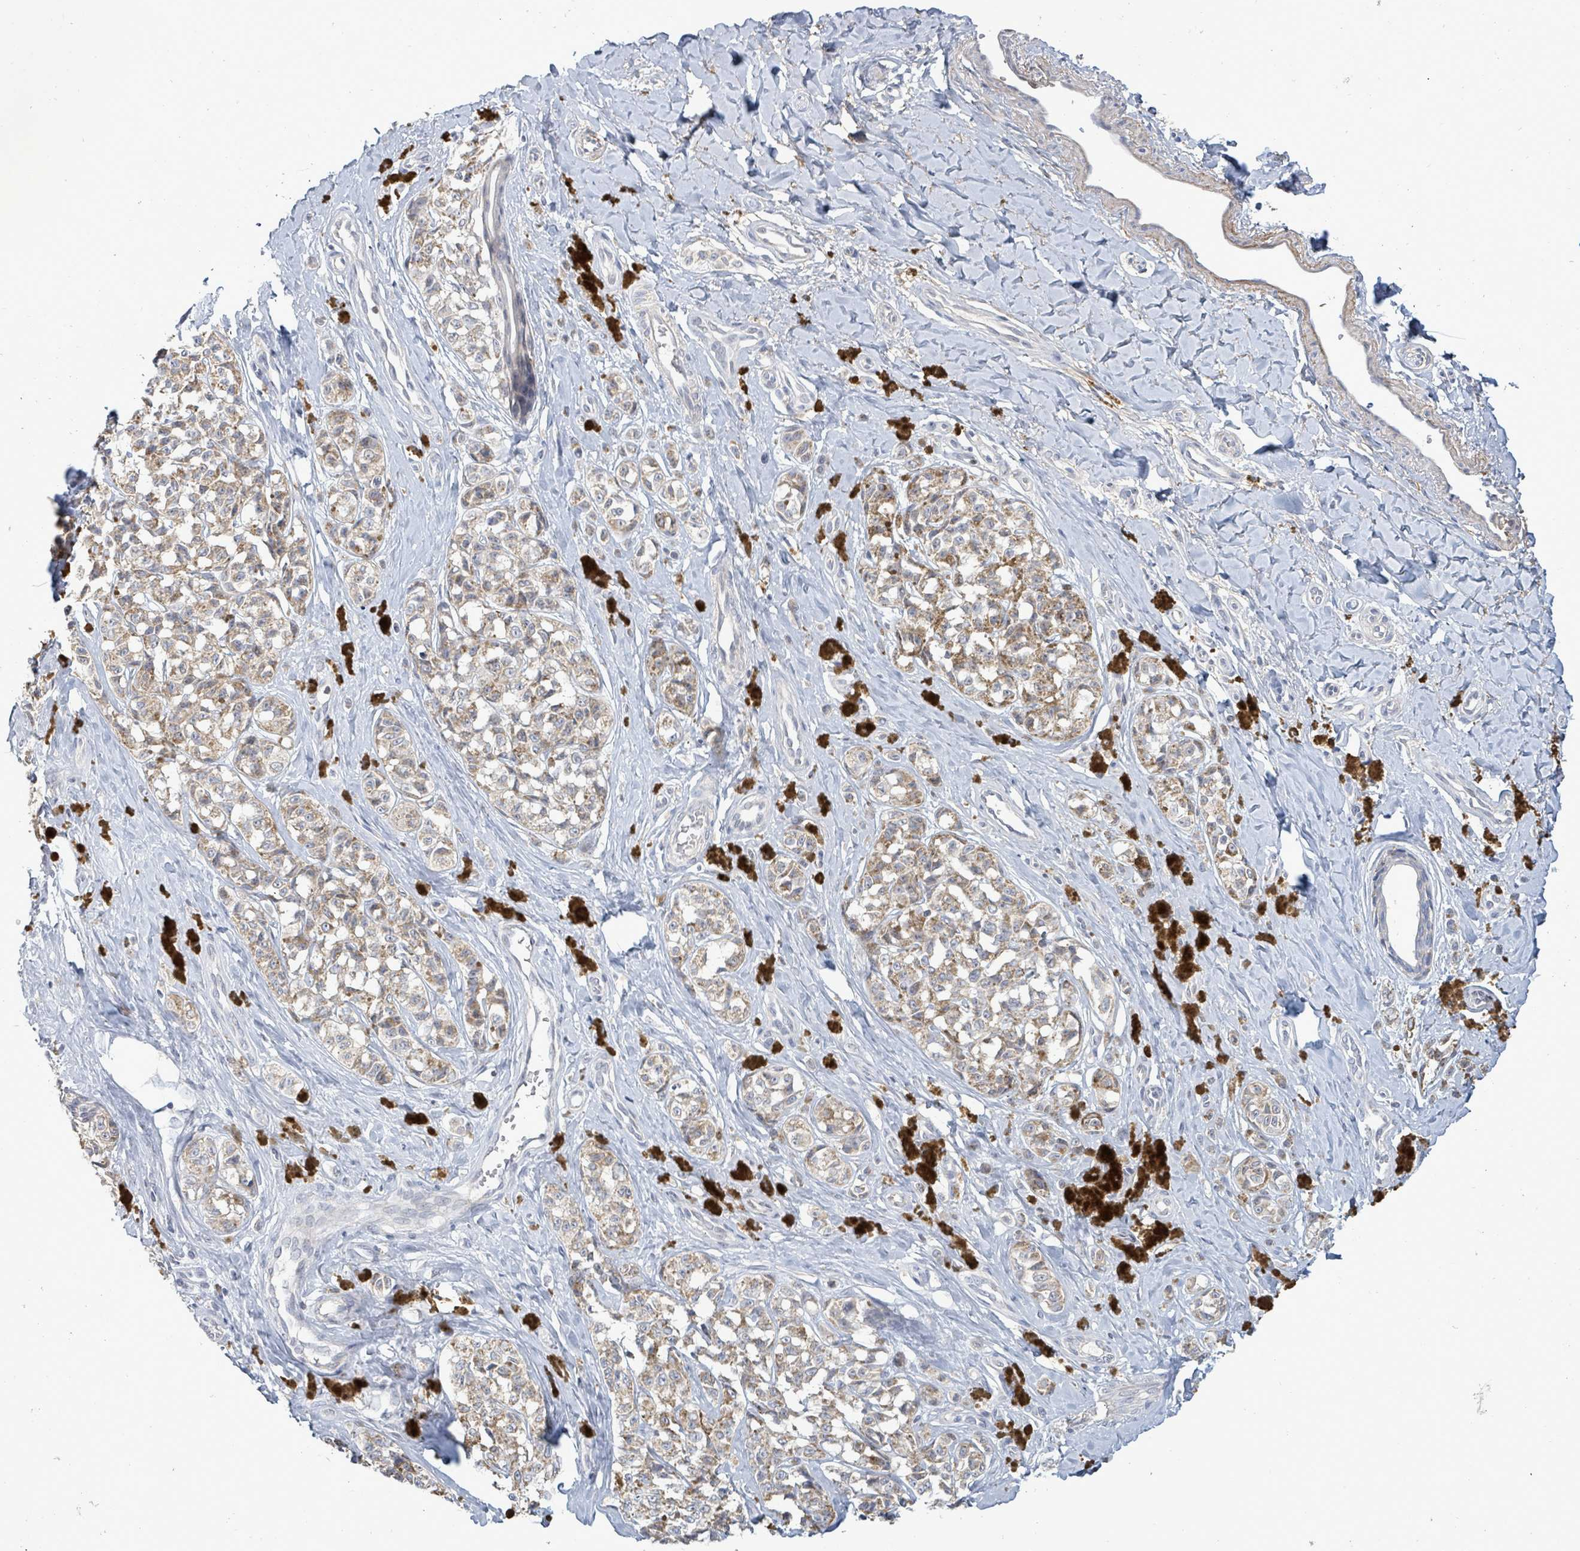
{"staining": {"intensity": "moderate", "quantity": ">75%", "location": "cytoplasmic/membranous"}, "tissue": "melanoma", "cell_type": "Tumor cells", "image_type": "cancer", "snomed": [{"axis": "morphology", "description": "Malignant melanoma, NOS"}, {"axis": "topography", "description": "Skin"}], "caption": "Brown immunohistochemical staining in human malignant melanoma shows moderate cytoplasmic/membranous expression in approximately >75% of tumor cells. (DAB (3,3'-diaminobenzidine) = brown stain, brightfield microscopy at high magnification).", "gene": "ZFPM1", "patient": {"sex": "female", "age": 65}}